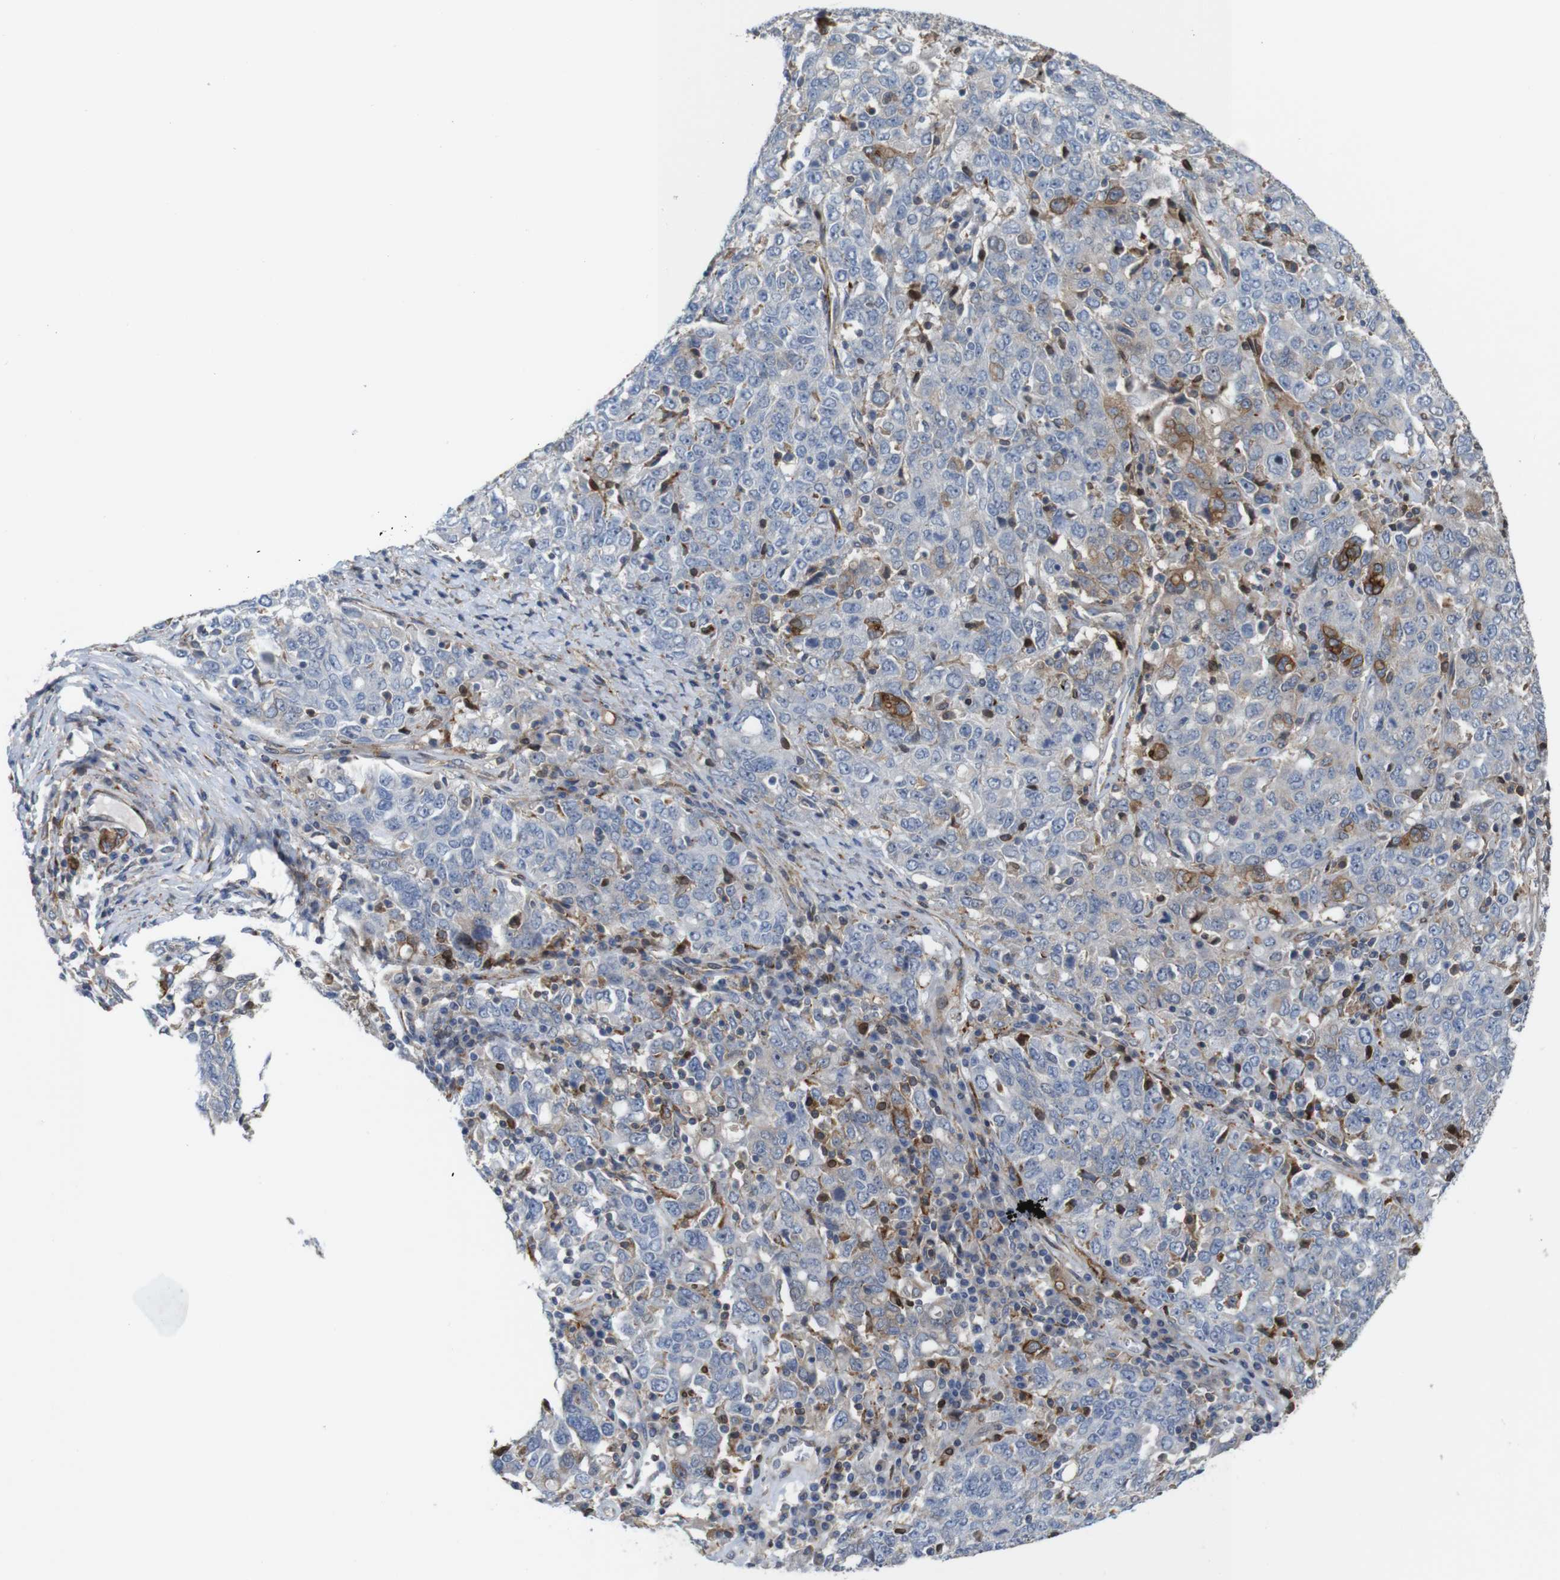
{"staining": {"intensity": "strong", "quantity": "<25%", "location": "cytoplasmic/membranous"}, "tissue": "ovarian cancer", "cell_type": "Tumor cells", "image_type": "cancer", "snomed": [{"axis": "morphology", "description": "Carcinoma, endometroid"}, {"axis": "topography", "description": "Ovary"}], "caption": "This is an image of immunohistochemistry (IHC) staining of ovarian cancer, which shows strong positivity in the cytoplasmic/membranous of tumor cells.", "gene": "PCOLCE2", "patient": {"sex": "female", "age": 62}}